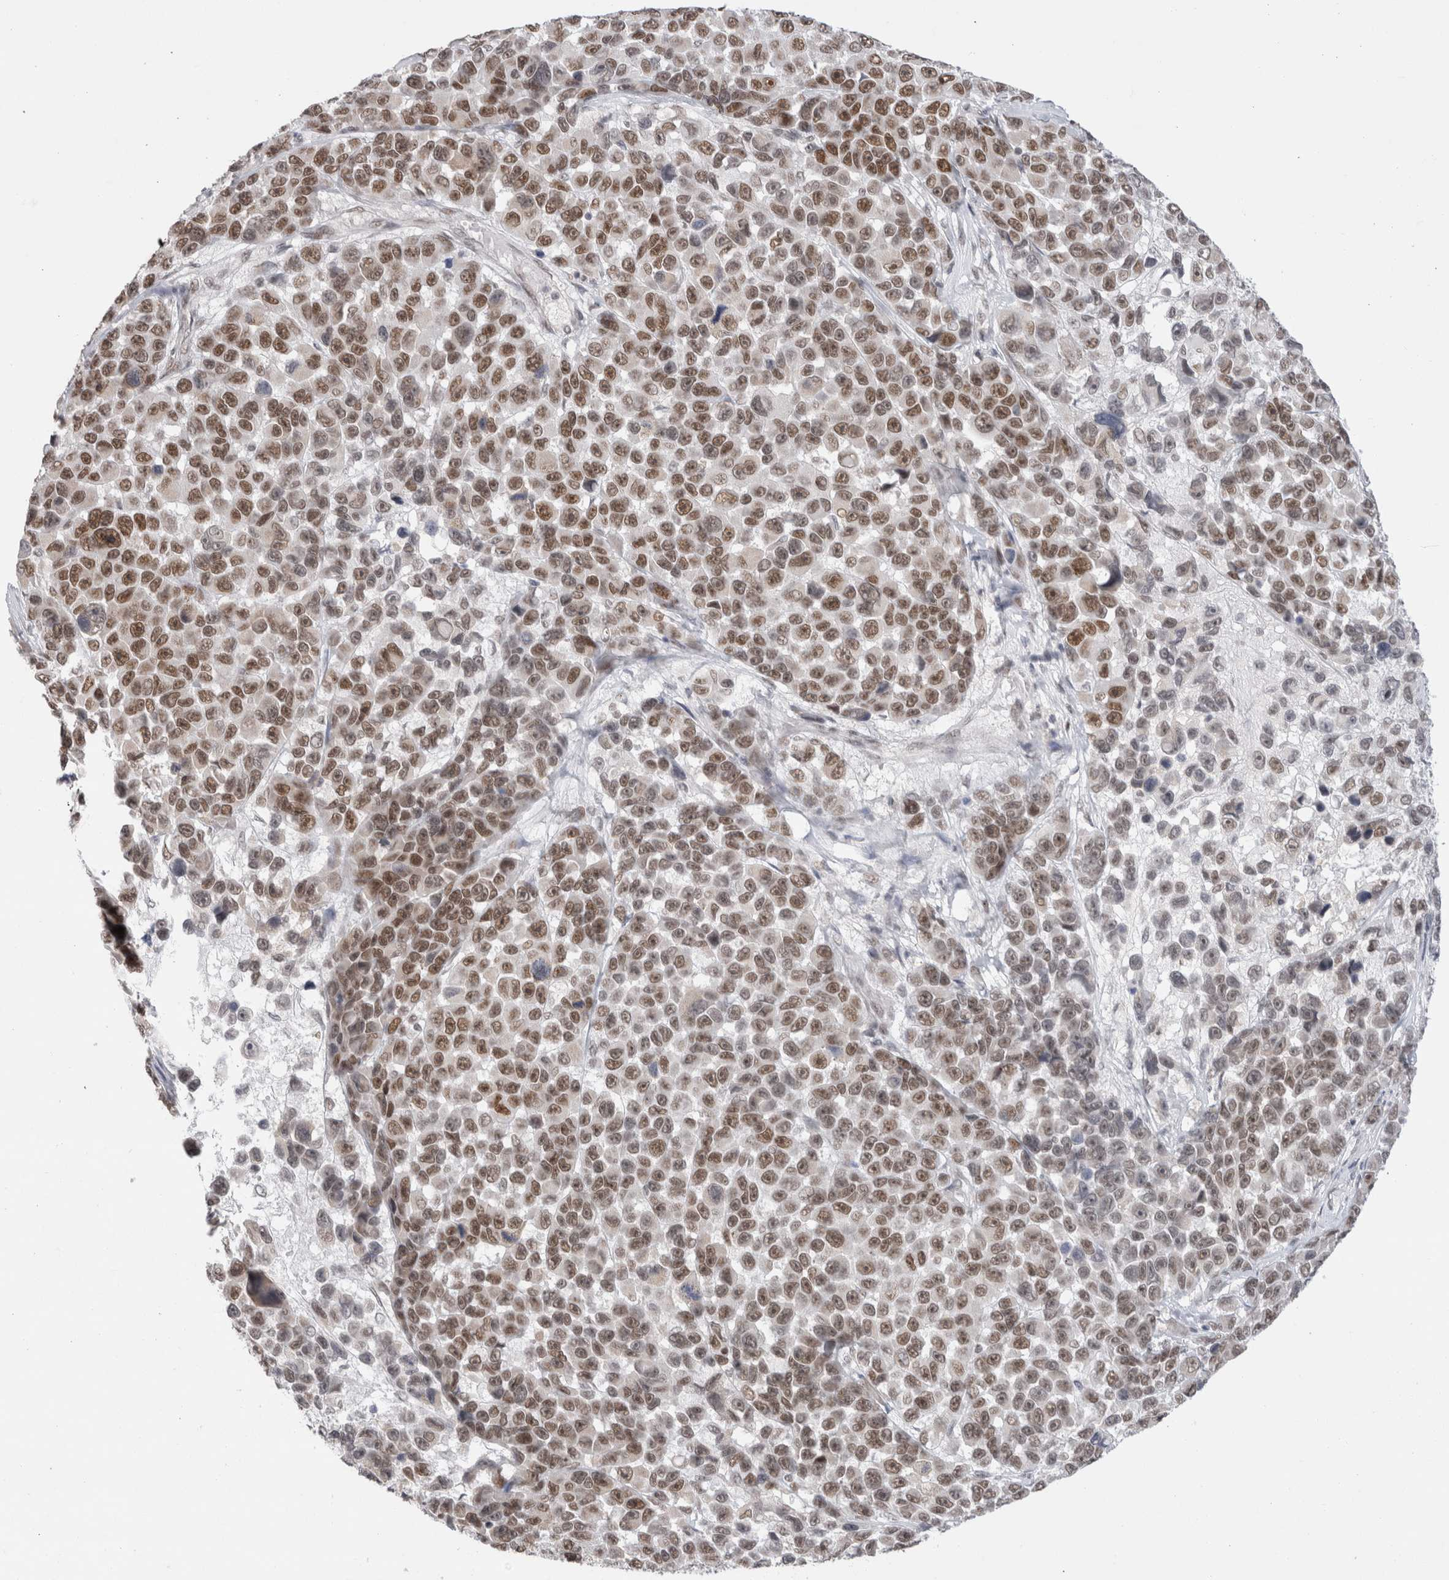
{"staining": {"intensity": "moderate", "quantity": ">75%", "location": "nuclear"}, "tissue": "melanoma", "cell_type": "Tumor cells", "image_type": "cancer", "snomed": [{"axis": "morphology", "description": "Malignant melanoma, NOS"}, {"axis": "topography", "description": "Skin"}], "caption": "DAB immunohistochemical staining of melanoma displays moderate nuclear protein staining in about >75% of tumor cells.", "gene": "RECQL4", "patient": {"sex": "male", "age": 53}}